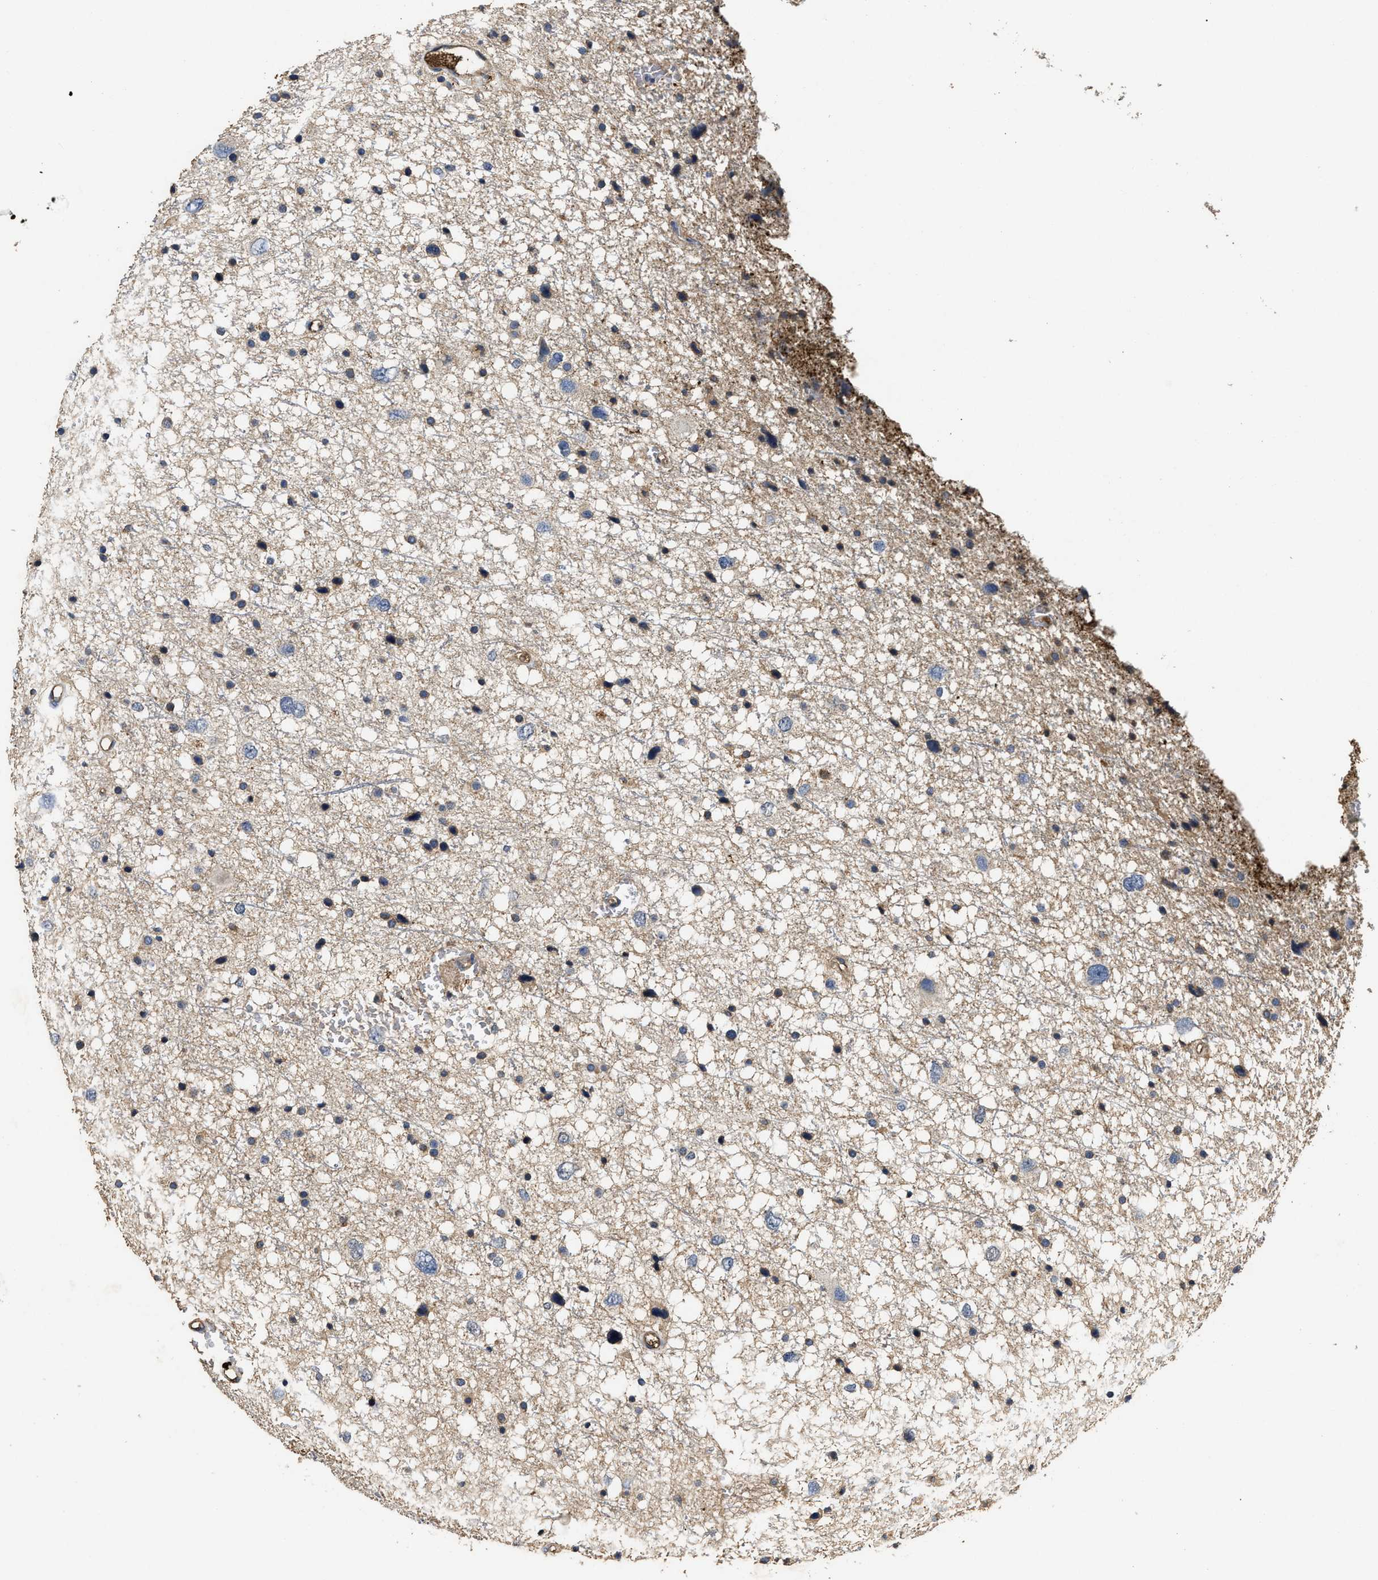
{"staining": {"intensity": "weak", "quantity": "25%-75%", "location": "cytoplasmic/membranous"}, "tissue": "glioma", "cell_type": "Tumor cells", "image_type": "cancer", "snomed": [{"axis": "morphology", "description": "Glioma, malignant, Low grade"}, {"axis": "topography", "description": "Brain"}], "caption": "Immunohistochemical staining of glioma shows weak cytoplasmic/membranous protein staining in about 25%-75% of tumor cells. (DAB IHC with brightfield microscopy, high magnification).", "gene": "C3", "patient": {"sex": "female", "age": 37}}